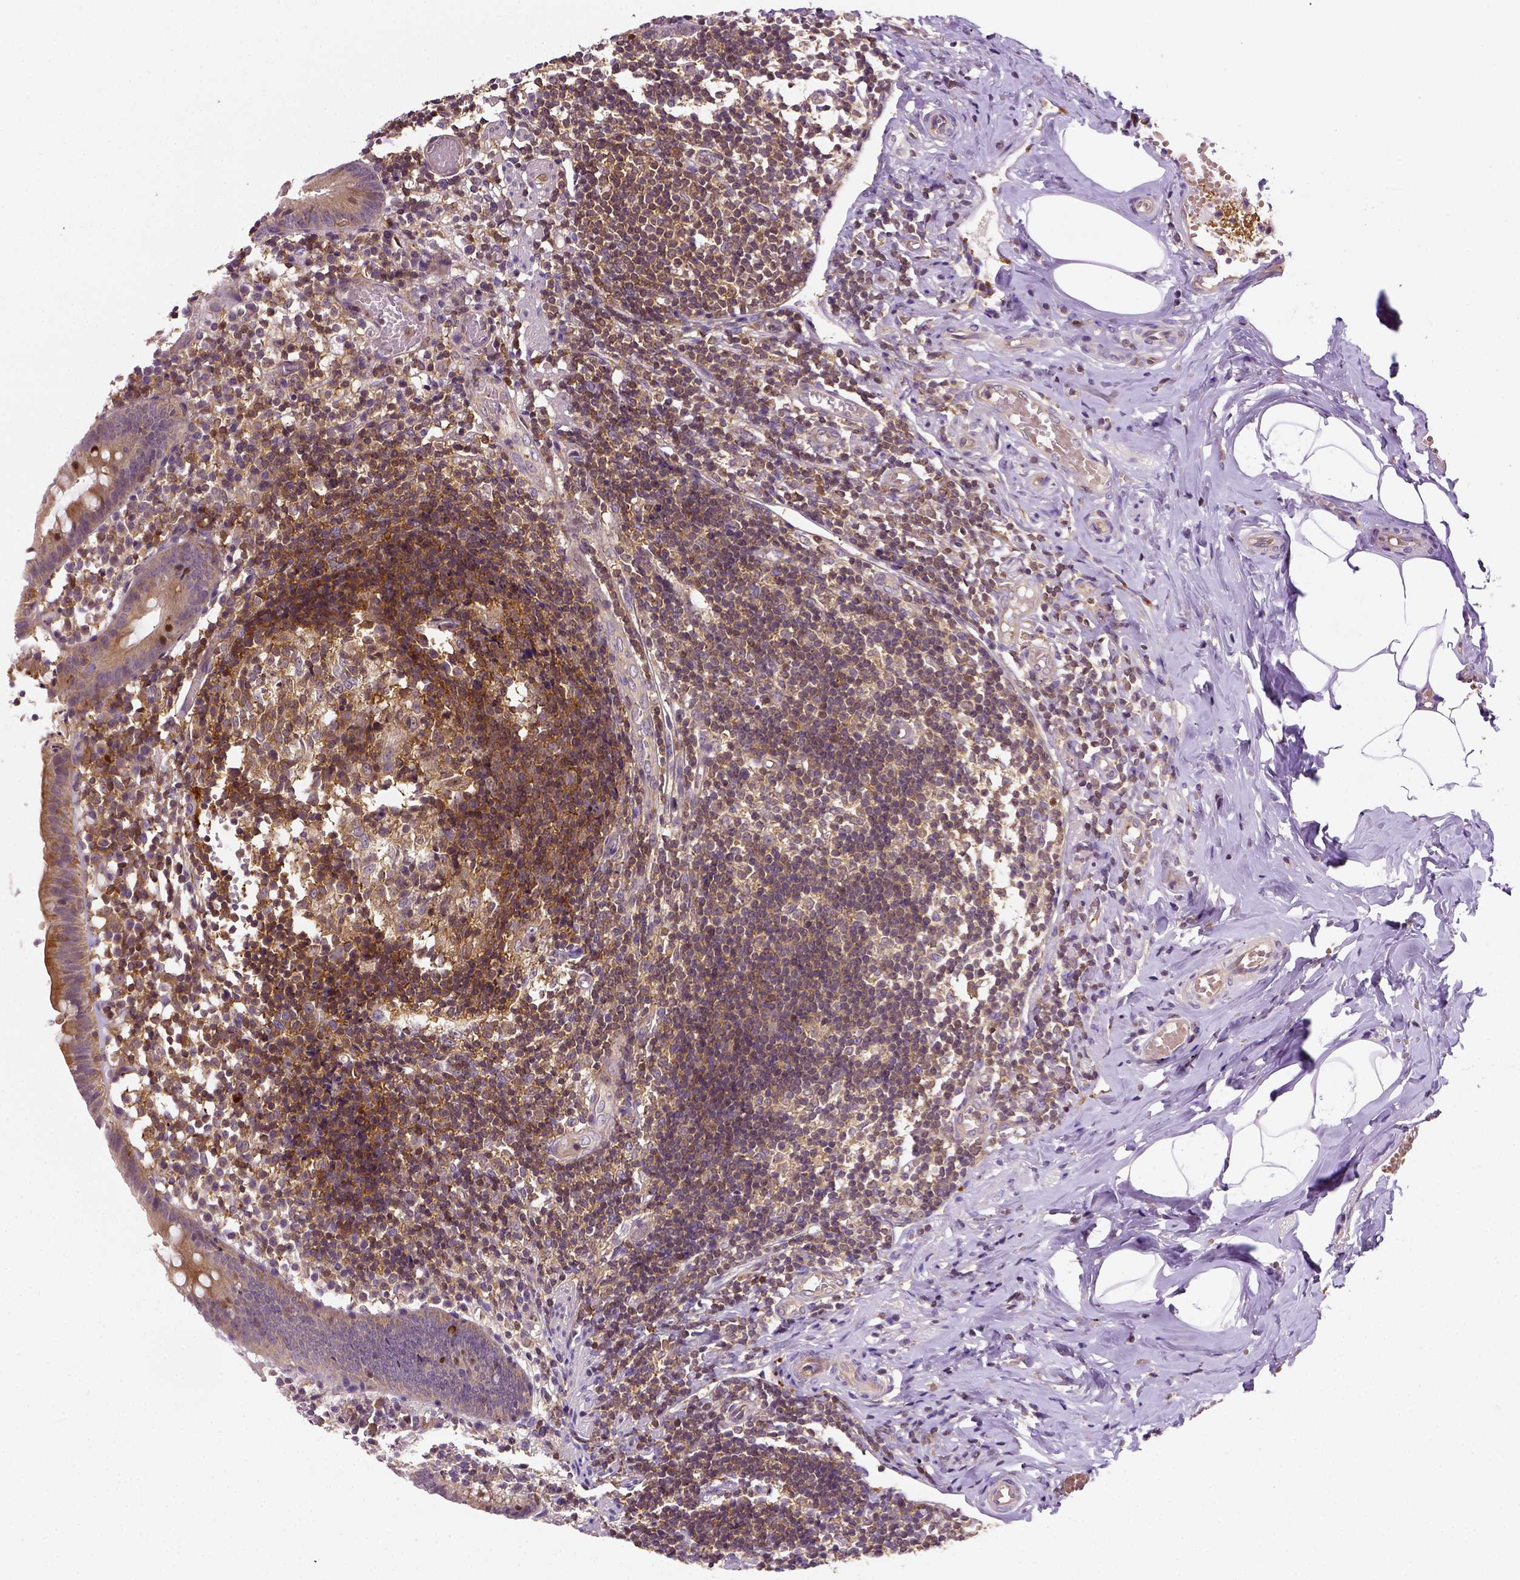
{"staining": {"intensity": "moderate", "quantity": "25%-75%", "location": "cytoplasmic/membranous"}, "tissue": "appendix", "cell_type": "Glandular cells", "image_type": "normal", "snomed": [{"axis": "morphology", "description": "Normal tissue, NOS"}, {"axis": "topography", "description": "Appendix"}], "caption": "Brown immunohistochemical staining in unremarkable appendix displays moderate cytoplasmic/membranous staining in about 25%-75% of glandular cells. (IHC, brightfield microscopy, high magnification).", "gene": "MATK", "patient": {"sex": "female", "age": 32}}